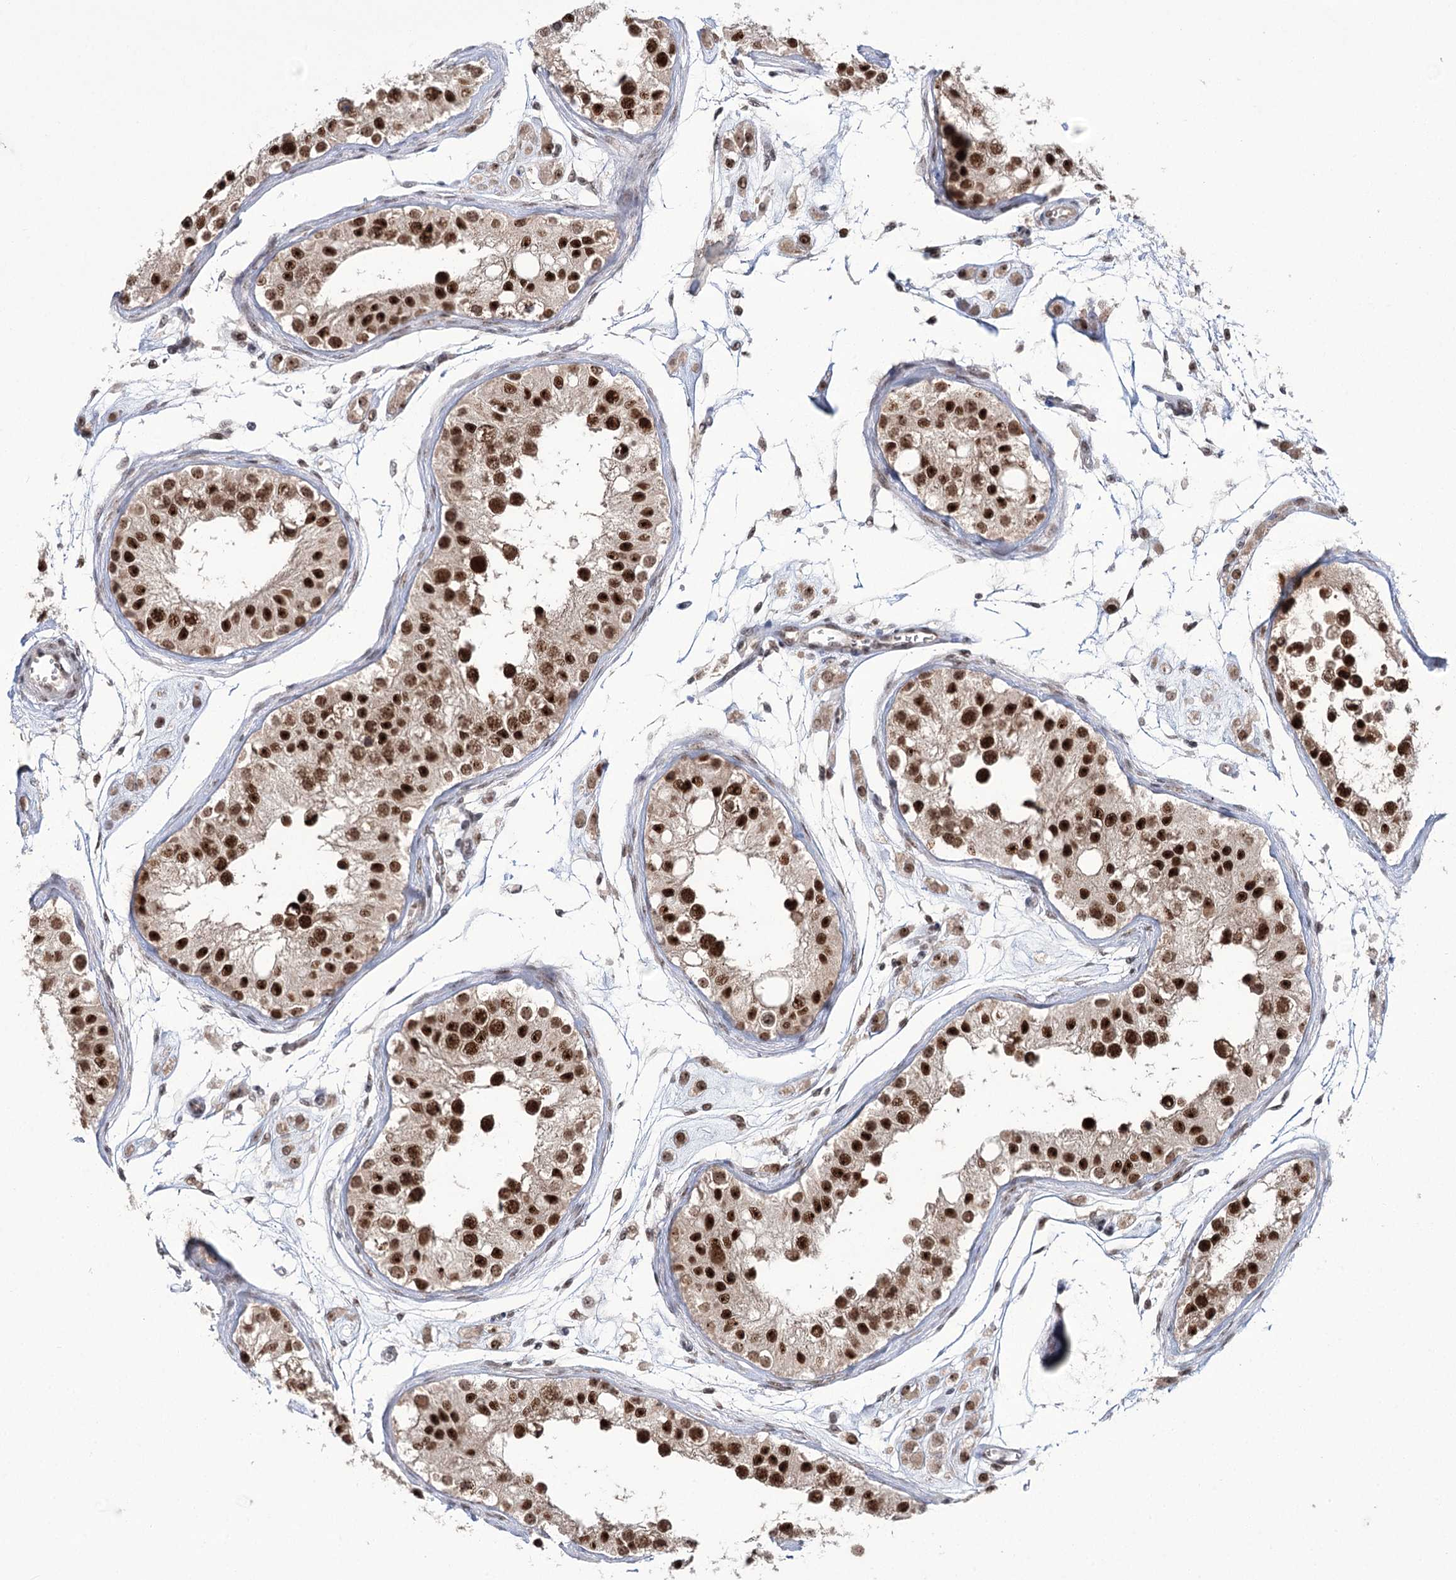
{"staining": {"intensity": "strong", "quantity": ">75%", "location": "nuclear"}, "tissue": "testis", "cell_type": "Cells in seminiferous ducts", "image_type": "normal", "snomed": [{"axis": "morphology", "description": "Normal tissue, NOS"}, {"axis": "morphology", "description": "Adenocarcinoma, metastatic, NOS"}, {"axis": "topography", "description": "Testis"}], "caption": "Cells in seminiferous ducts show strong nuclear positivity in approximately >75% of cells in normal testis. (DAB (3,3'-diaminobenzidine) = brown stain, brightfield microscopy at high magnification).", "gene": "ERCC3", "patient": {"sex": "male", "age": 26}}